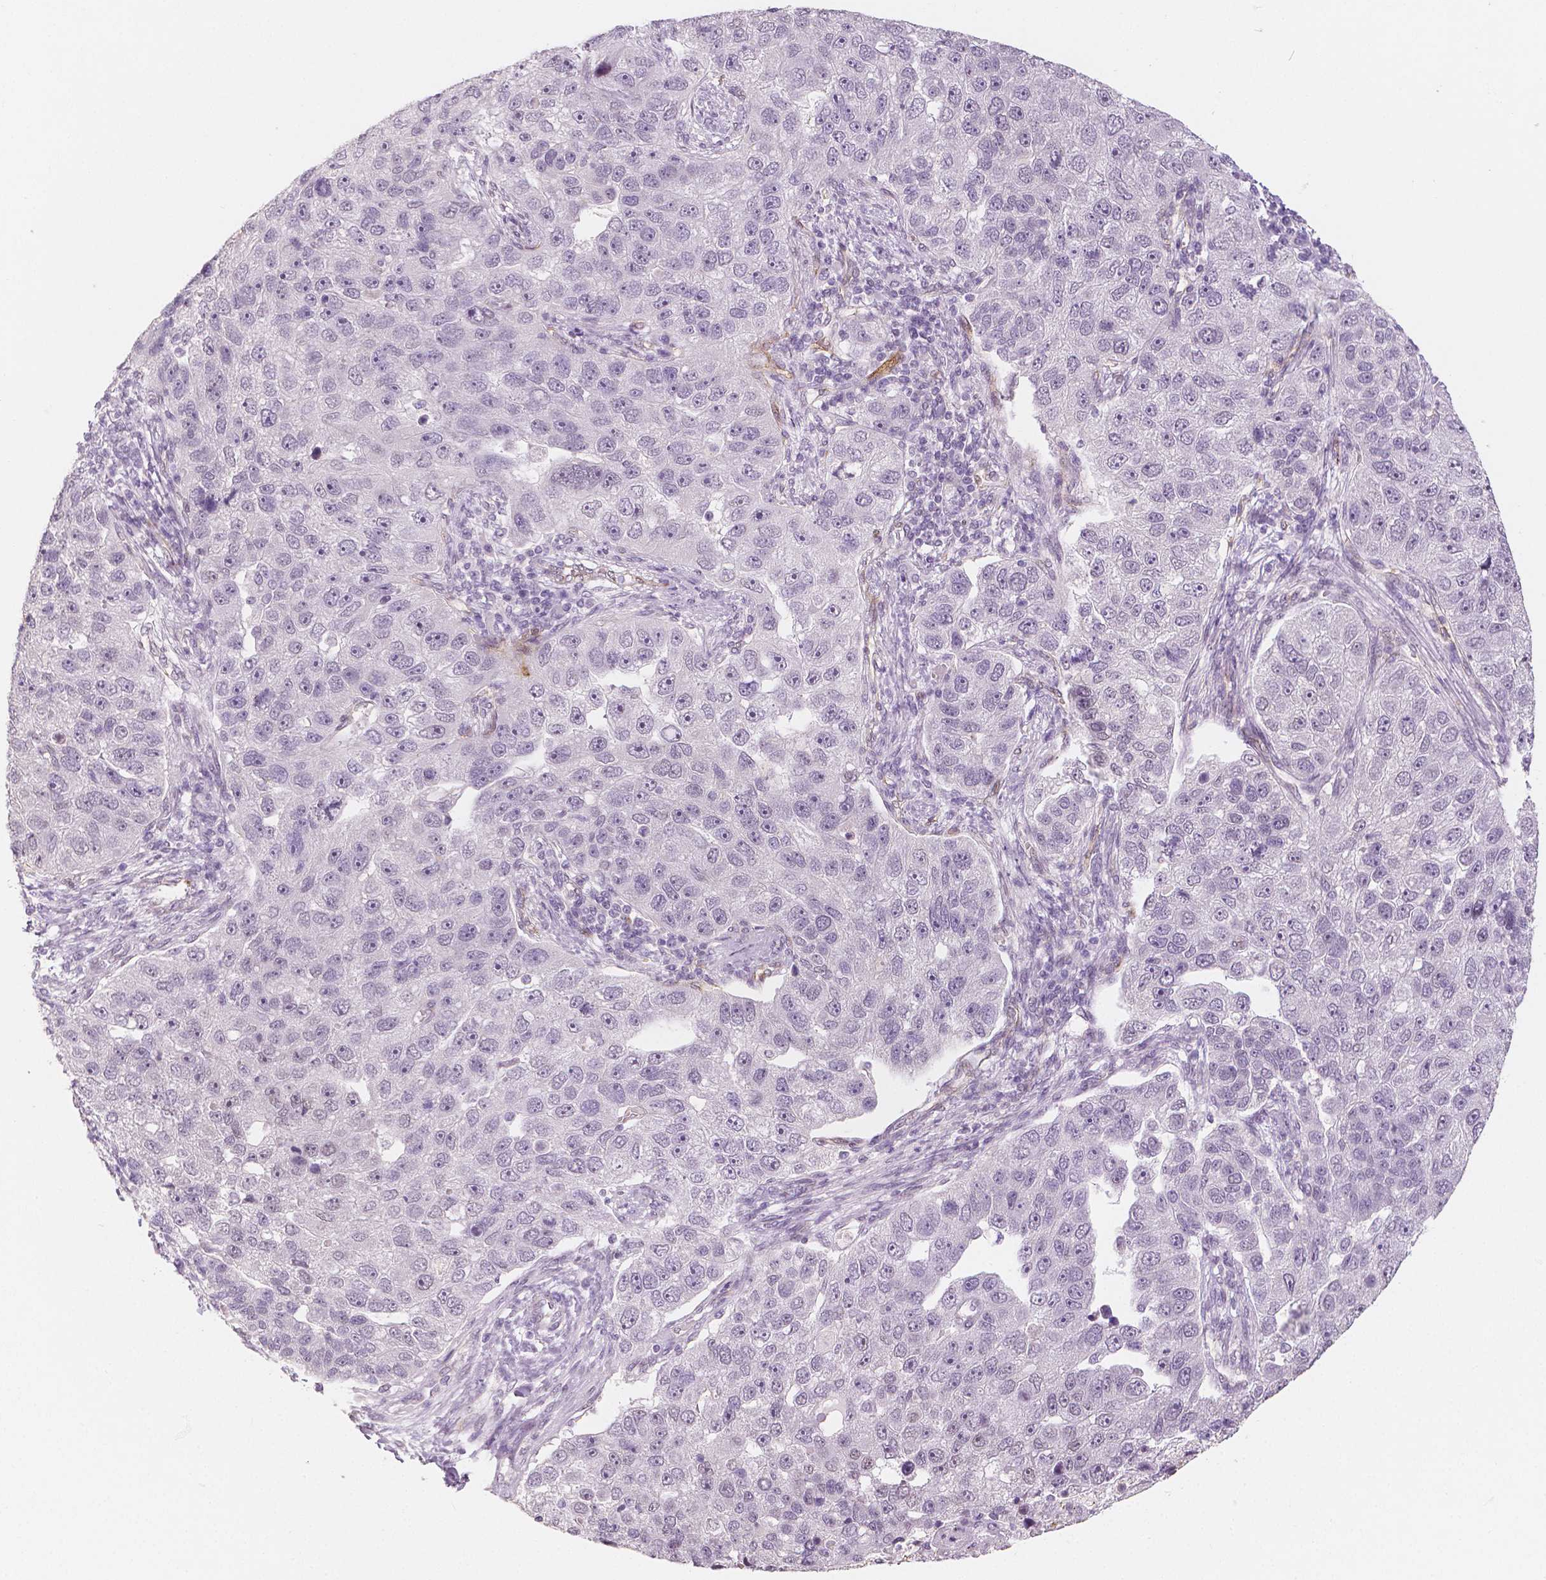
{"staining": {"intensity": "negative", "quantity": "none", "location": "none"}, "tissue": "pancreatic cancer", "cell_type": "Tumor cells", "image_type": "cancer", "snomed": [{"axis": "morphology", "description": "Adenocarcinoma, NOS"}, {"axis": "topography", "description": "Pancreas"}], "caption": "IHC histopathology image of neoplastic tissue: adenocarcinoma (pancreatic) stained with DAB exhibits no significant protein positivity in tumor cells.", "gene": "KDM5B", "patient": {"sex": "female", "age": 61}}